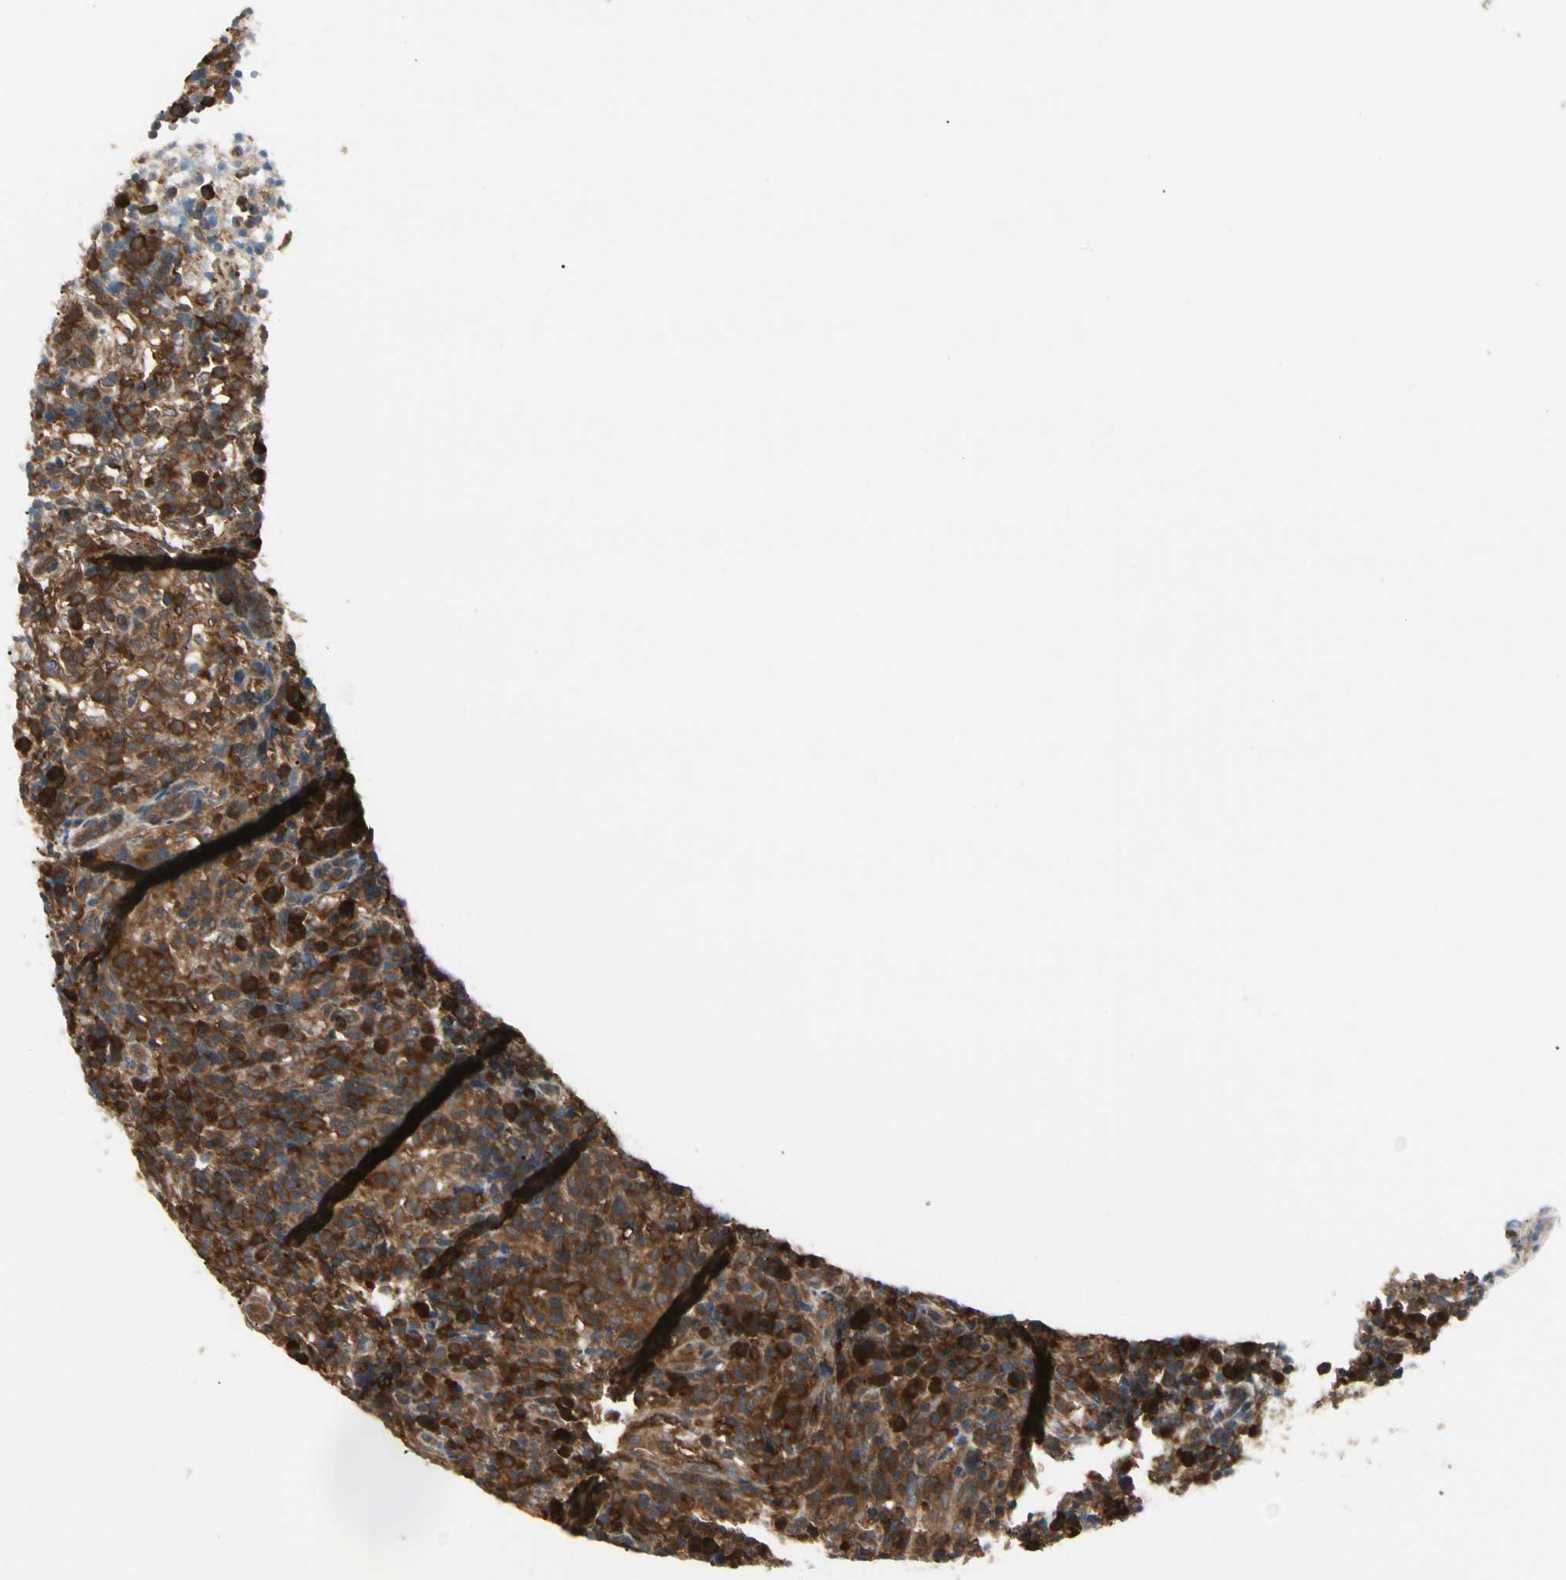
{"staining": {"intensity": "strong", "quantity": ">75%", "location": "cytoplasmic/membranous"}, "tissue": "lymphoma", "cell_type": "Tumor cells", "image_type": "cancer", "snomed": [{"axis": "morphology", "description": "Malignant lymphoma, non-Hodgkin's type, High grade"}, {"axis": "topography", "description": "Lymph node"}], "caption": "Immunohistochemistry (IHC) histopathology image of neoplastic tissue: human lymphoma stained using IHC reveals high levels of strong protein expression localized specifically in the cytoplasmic/membranous of tumor cells, appearing as a cytoplasmic/membranous brown color.", "gene": "NME1-NME2", "patient": {"sex": "female", "age": 76}}